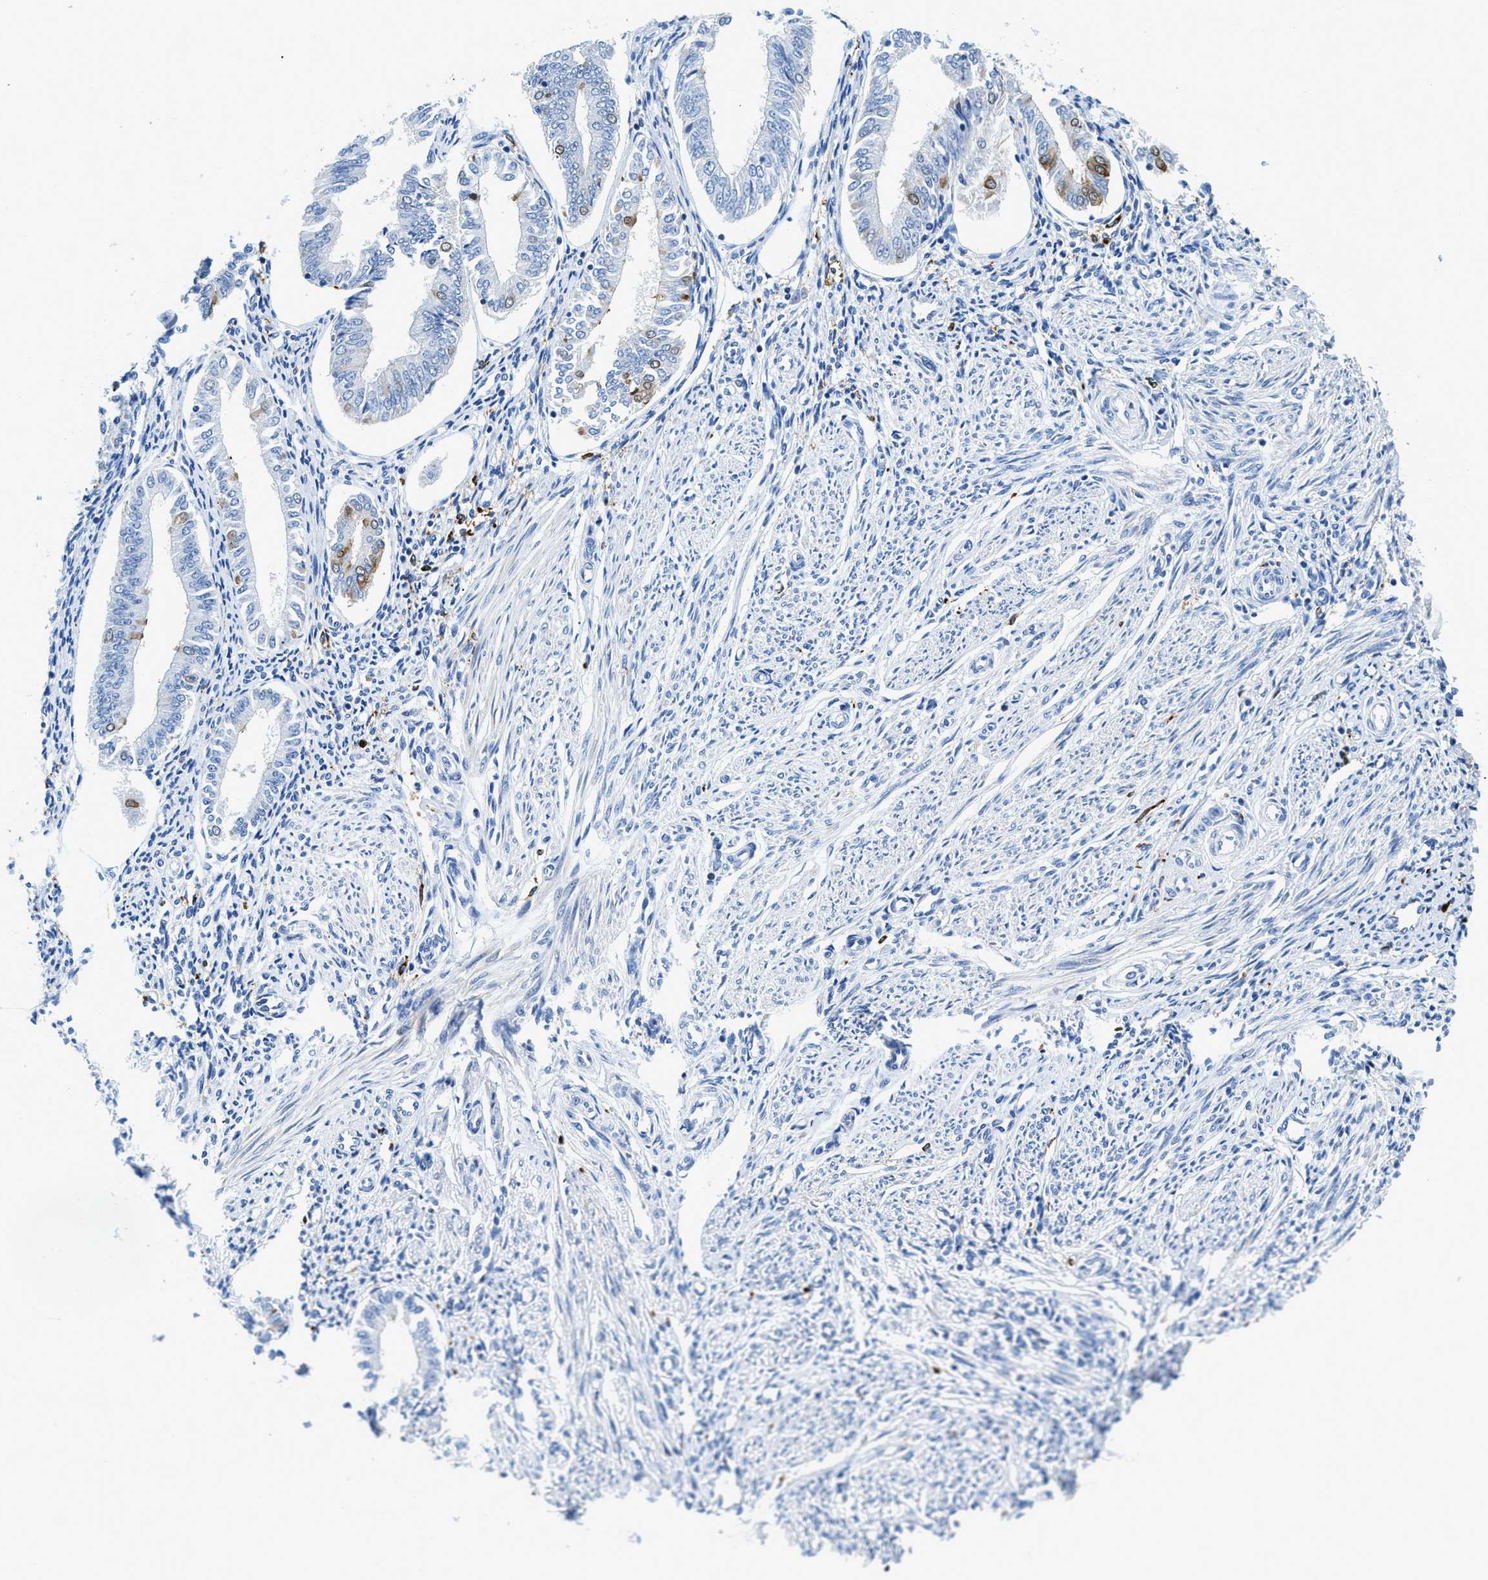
{"staining": {"intensity": "negative", "quantity": "none", "location": "none"}, "tissue": "endometrium", "cell_type": "Cells in endometrial stroma", "image_type": "normal", "snomed": [{"axis": "morphology", "description": "Normal tissue, NOS"}, {"axis": "topography", "description": "Endometrium"}], "caption": "IHC of benign endometrium demonstrates no staining in cells in endometrial stroma. (DAB (3,3'-diaminobenzidine) IHC visualized using brightfield microscopy, high magnification).", "gene": "CD226", "patient": {"sex": "female", "age": 50}}